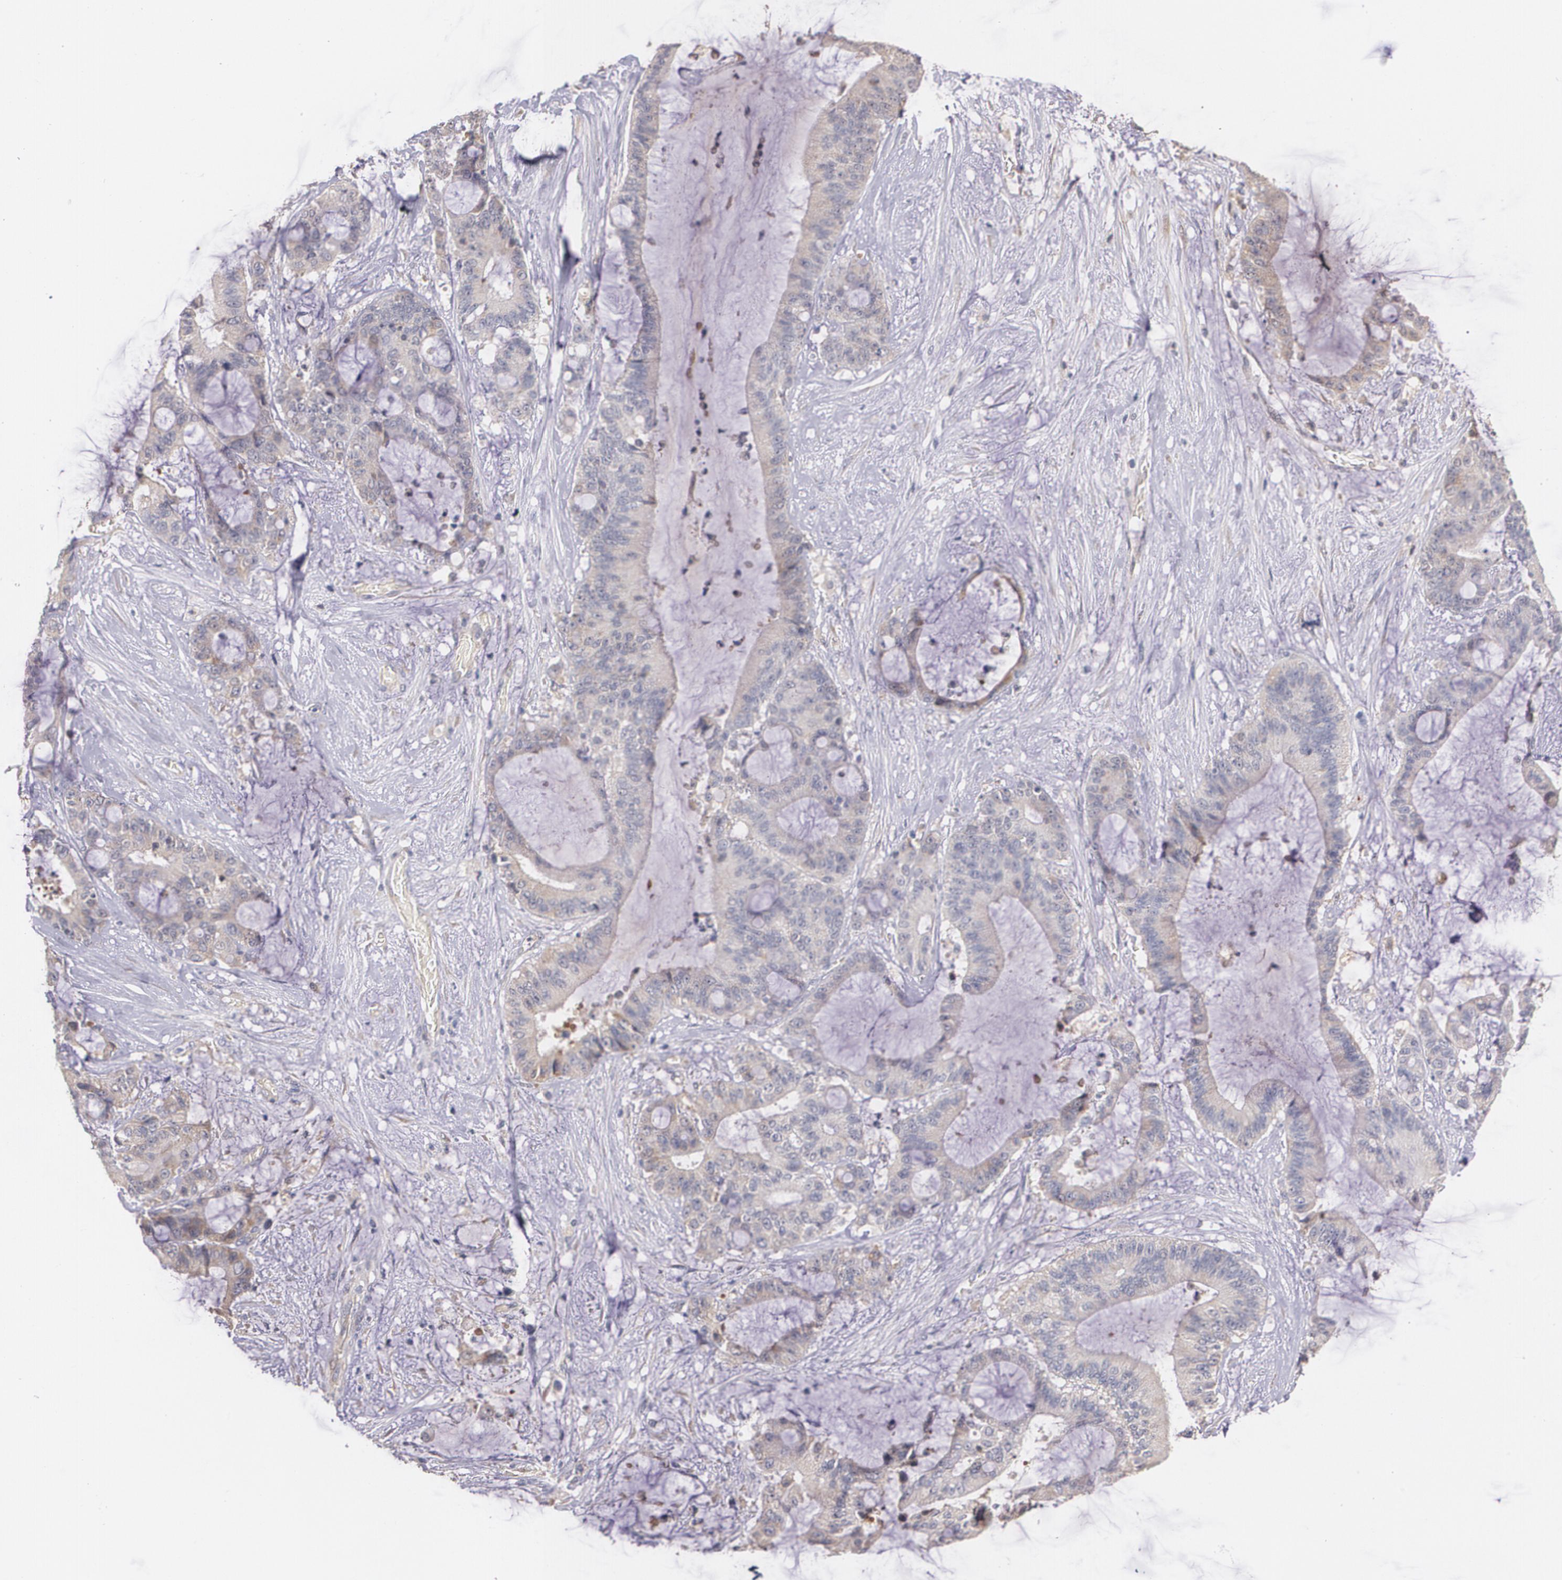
{"staining": {"intensity": "weak", "quantity": "25%-75%", "location": "cytoplasmic/membranous"}, "tissue": "liver cancer", "cell_type": "Tumor cells", "image_type": "cancer", "snomed": [{"axis": "morphology", "description": "Cholangiocarcinoma"}, {"axis": "topography", "description": "Liver"}], "caption": "IHC histopathology image of neoplastic tissue: liver cancer stained using immunohistochemistry shows low levels of weak protein expression localized specifically in the cytoplasmic/membranous of tumor cells, appearing as a cytoplasmic/membranous brown color.", "gene": "AMBP", "patient": {"sex": "female", "age": 73}}